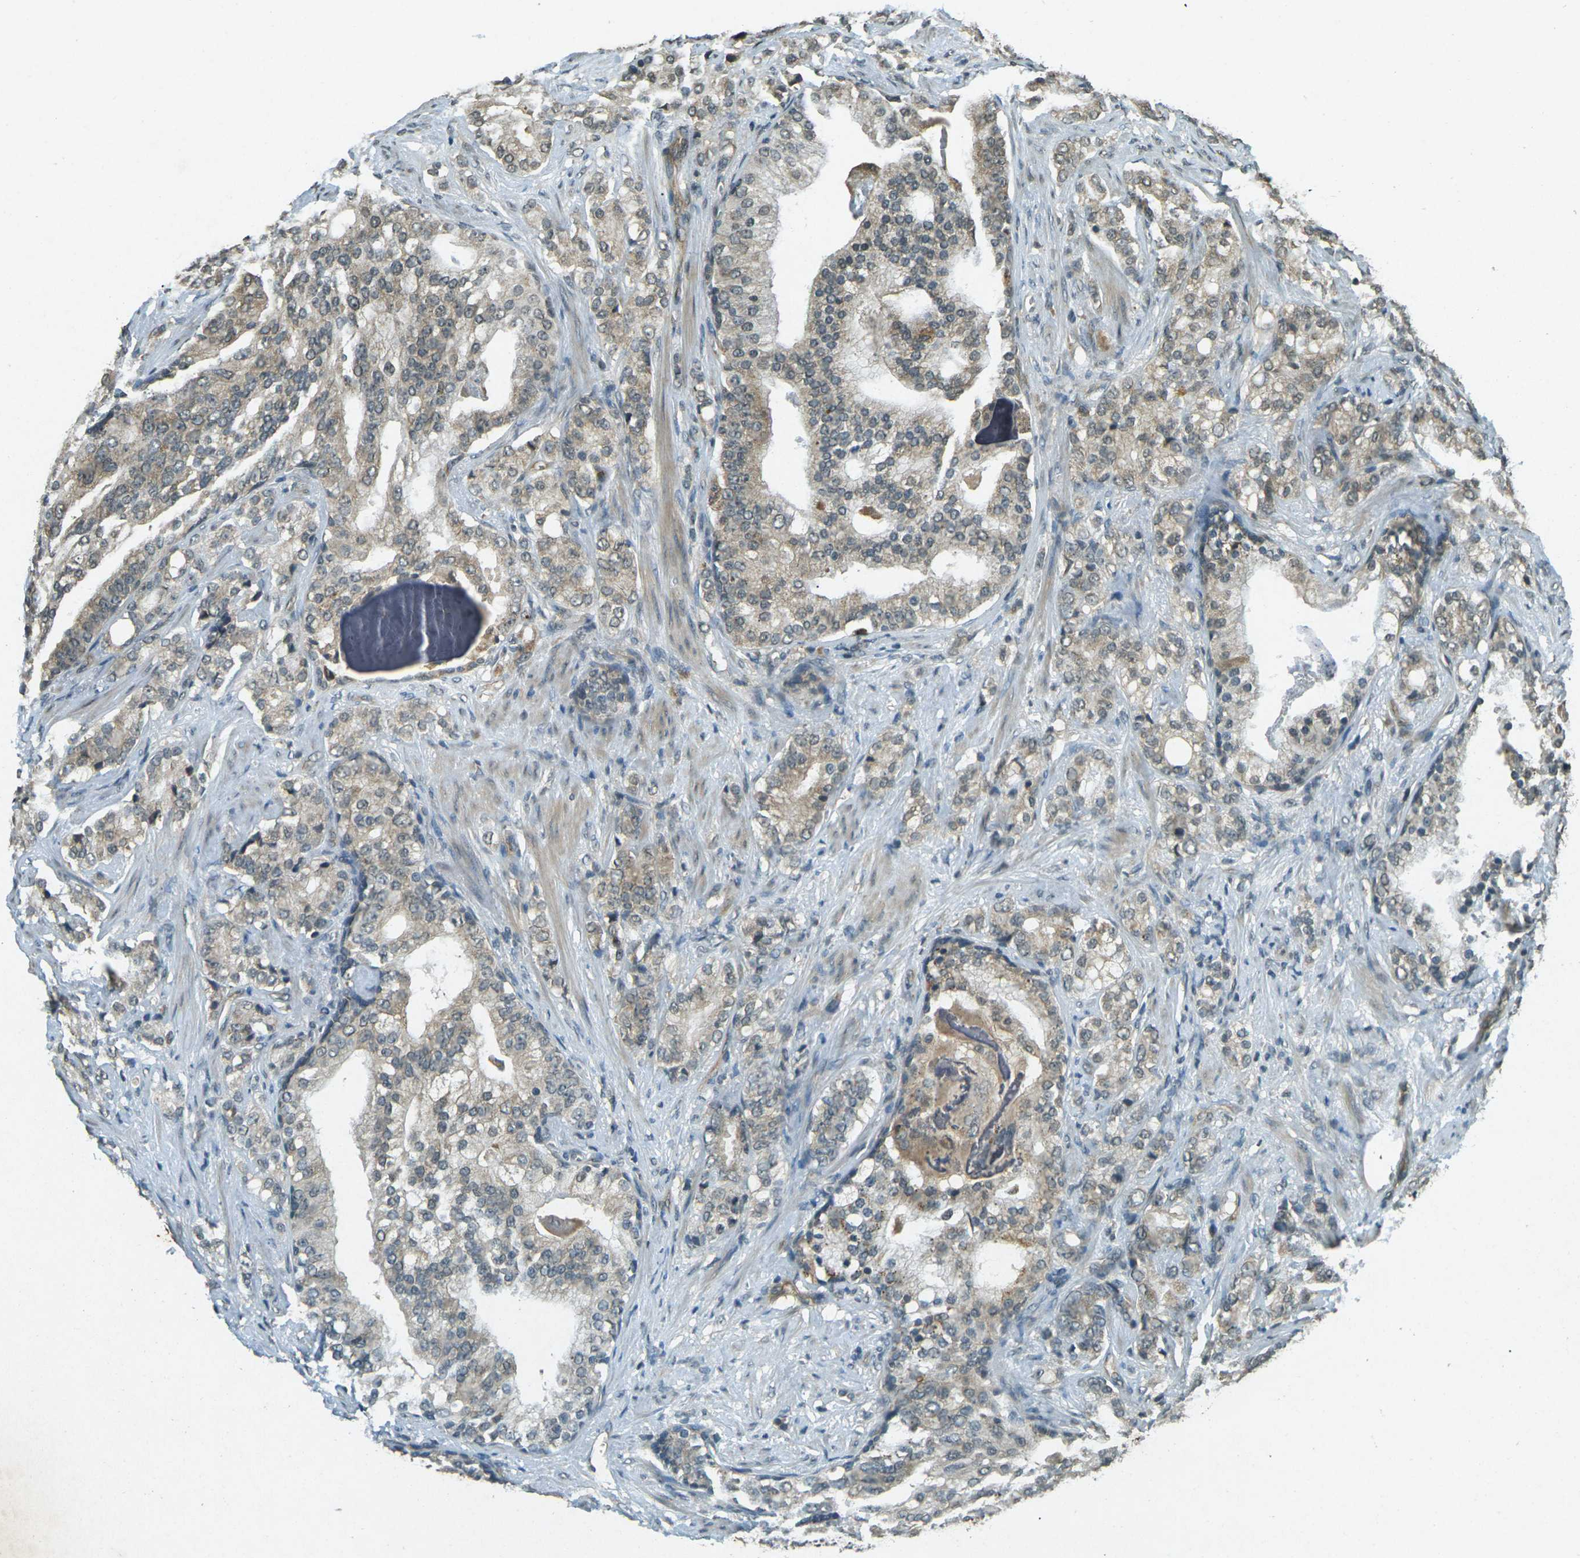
{"staining": {"intensity": "weak", "quantity": "25%-75%", "location": "cytoplasmic/membranous"}, "tissue": "prostate cancer", "cell_type": "Tumor cells", "image_type": "cancer", "snomed": [{"axis": "morphology", "description": "Adenocarcinoma, Low grade"}, {"axis": "topography", "description": "Prostate"}], "caption": "Weak cytoplasmic/membranous expression for a protein is appreciated in approximately 25%-75% of tumor cells of prostate low-grade adenocarcinoma using IHC.", "gene": "PDE2A", "patient": {"sex": "male", "age": 58}}